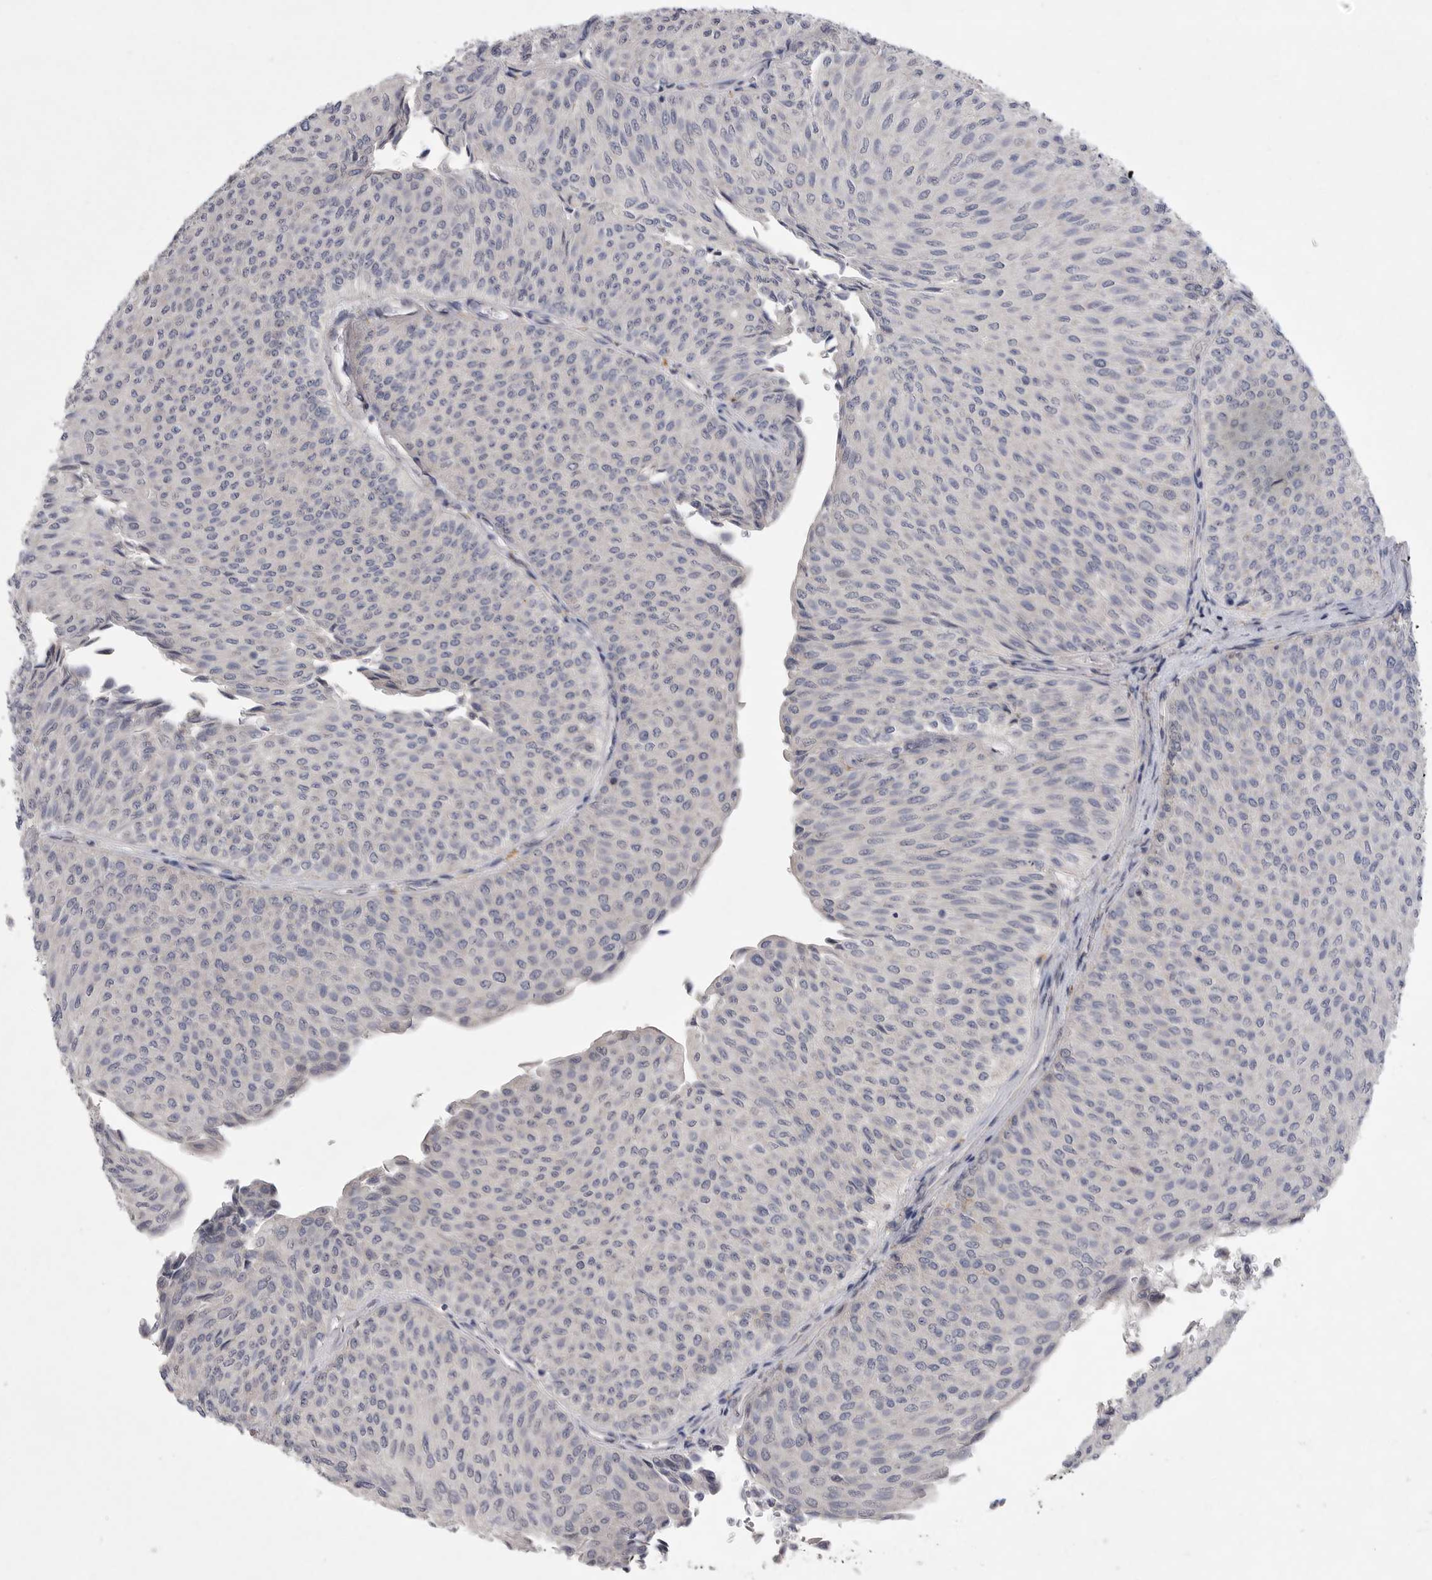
{"staining": {"intensity": "negative", "quantity": "none", "location": "none"}, "tissue": "urothelial cancer", "cell_type": "Tumor cells", "image_type": "cancer", "snomed": [{"axis": "morphology", "description": "Urothelial carcinoma, Low grade"}, {"axis": "topography", "description": "Urinary bladder"}], "caption": "Urothelial cancer was stained to show a protein in brown. There is no significant expression in tumor cells. (DAB immunohistochemistry, high magnification).", "gene": "EDEM3", "patient": {"sex": "male", "age": 78}}